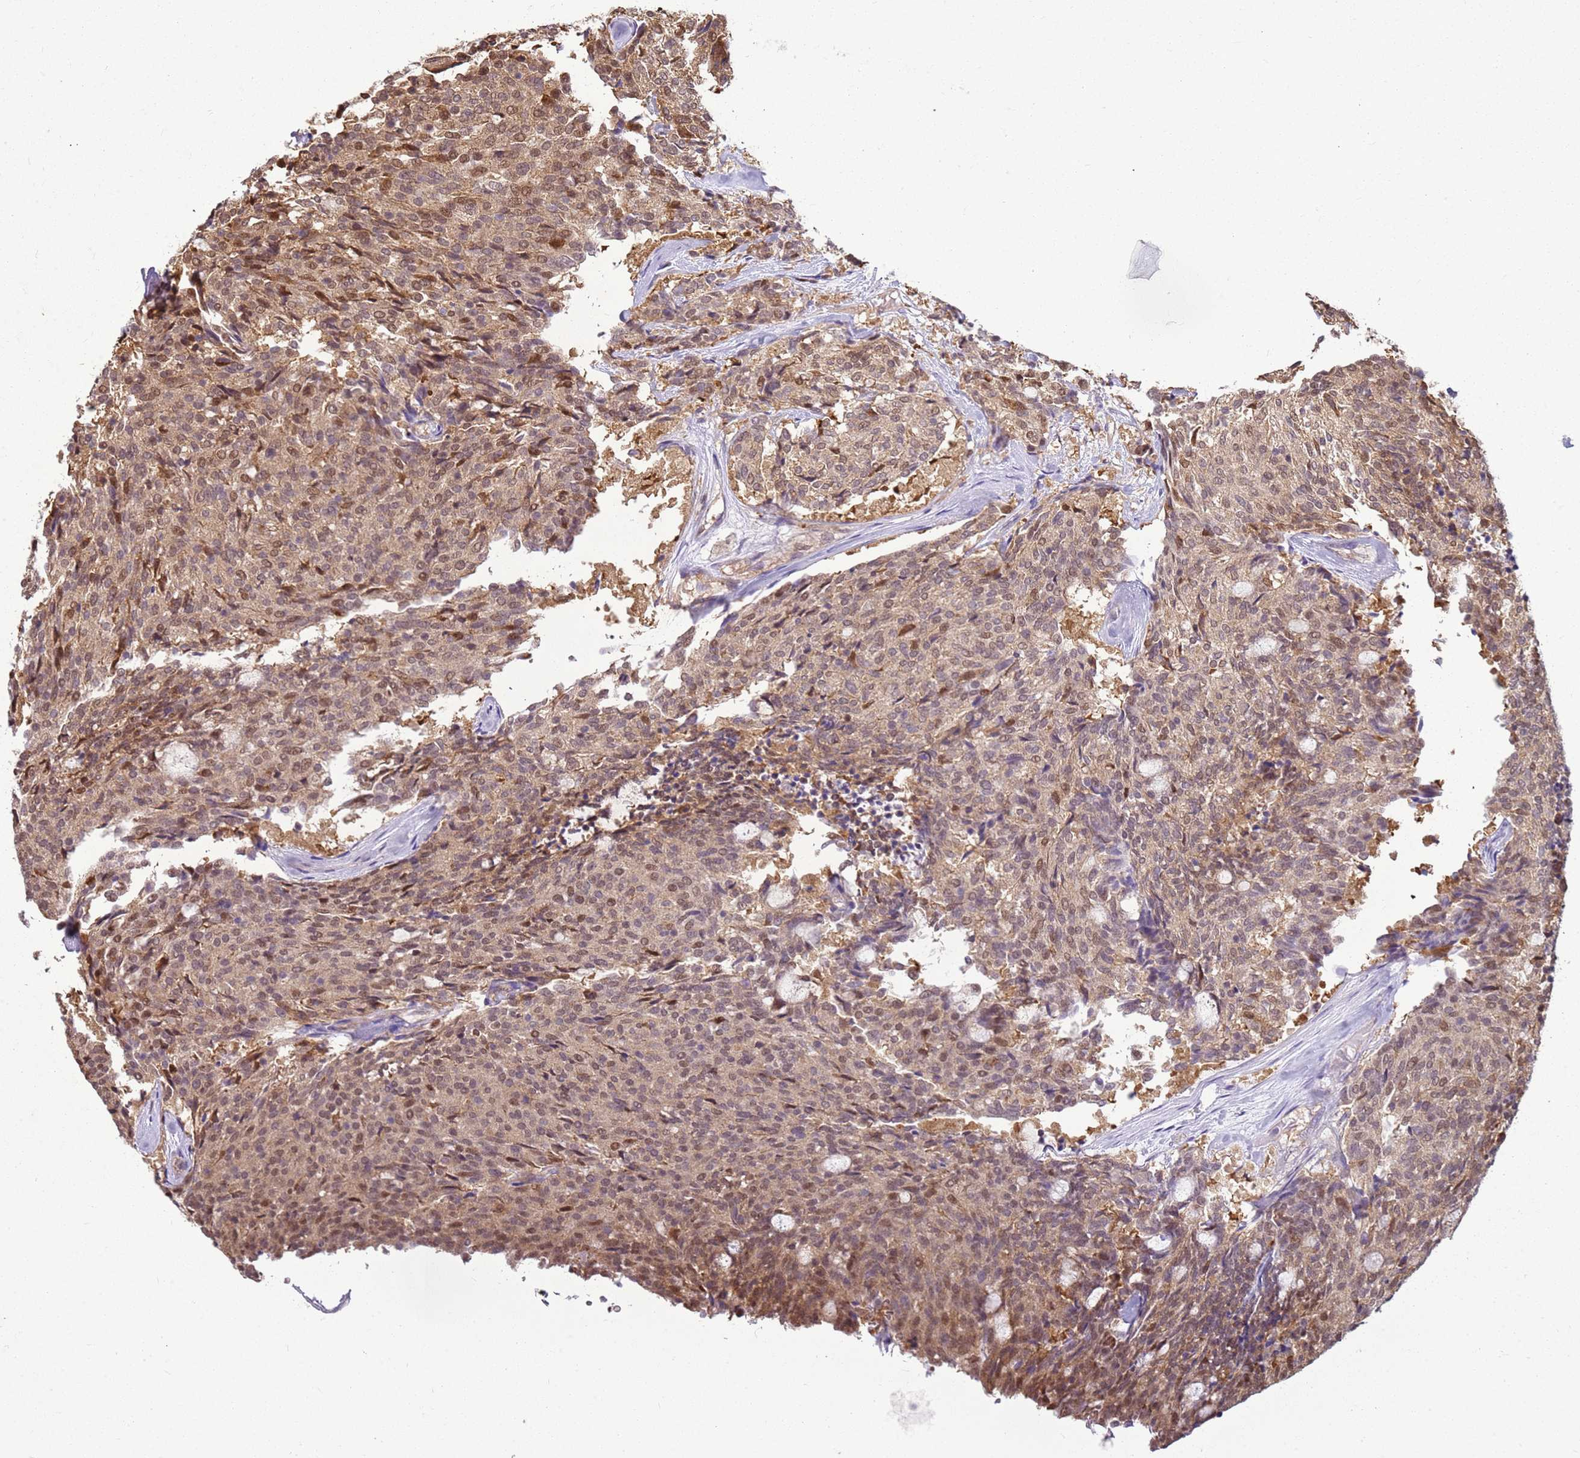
{"staining": {"intensity": "moderate", "quantity": "25%-75%", "location": "cytoplasmic/membranous,nuclear"}, "tissue": "carcinoid", "cell_type": "Tumor cells", "image_type": "cancer", "snomed": [{"axis": "morphology", "description": "Carcinoid, malignant, NOS"}, {"axis": "topography", "description": "Pancreas"}], "caption": "An image of carcinoid (malignant) stained for a protein displays moderate cytoplasmic/membranous and nuclear brown staining in tumor cells.", "gene": "YWHAE", "patient": {"sex": "female", "age": 54}}